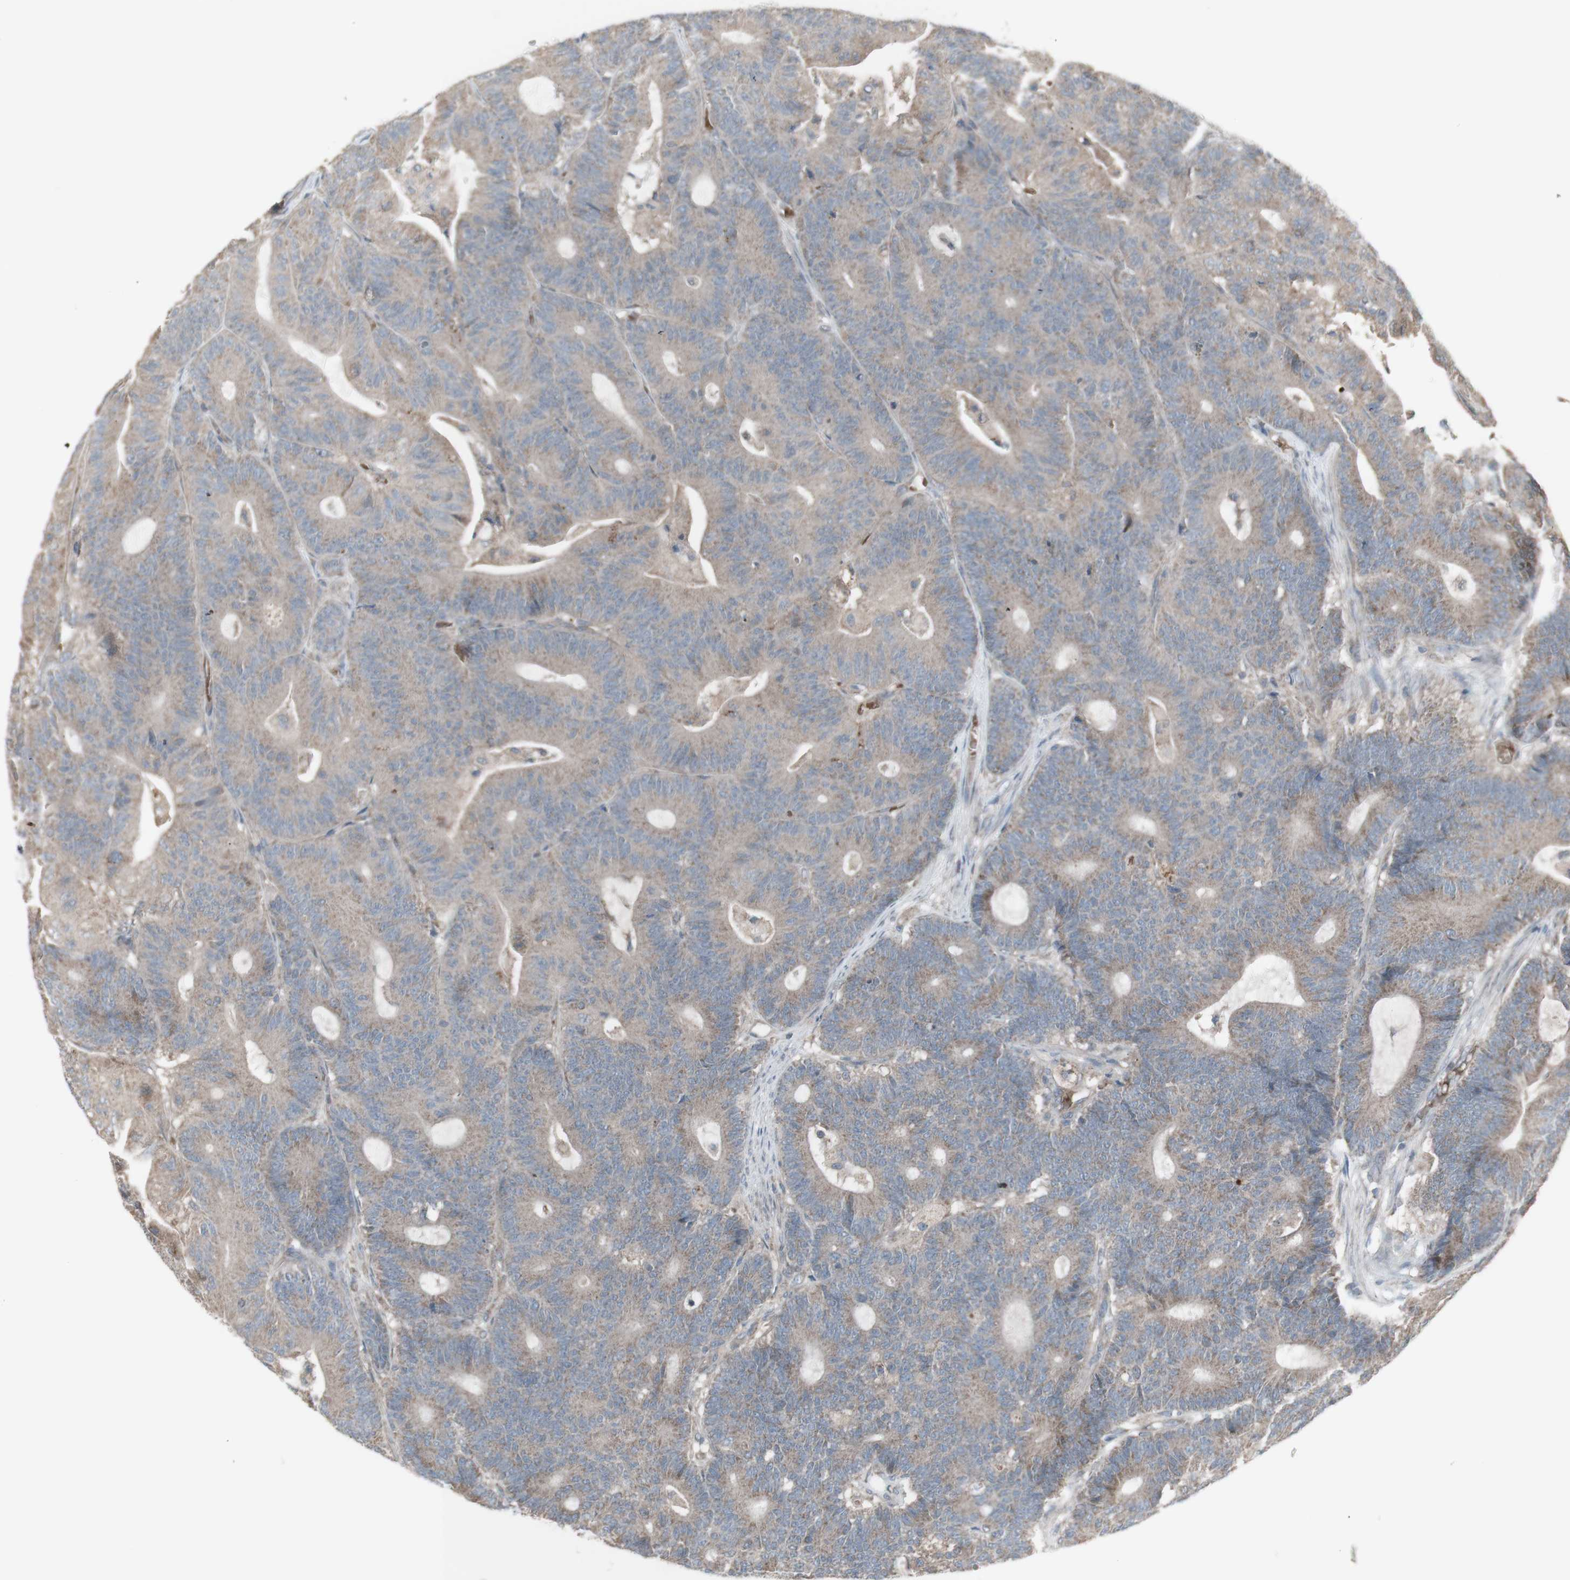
{"staining": {"intensity": "weak", "quantity": ">75%", "location": "cytoplasmic/membranous"}, "tissue": "colorectal cancer", "cell_type": "Tumor cells", "image_type": "cancer", "snomed": [{"axis": "morphology", "description": "Adenocarcinoma, NOS"}, {"axis": "topography", "description": "Colon"}], "caption": "This is an image of IHC staining of colorectal adenocarcinoma, which shows weak staining in the cytoplasmic/membranous of tumor cells.", "gene": "SHC1", "patient": {"sex": "female", "age": 84}}